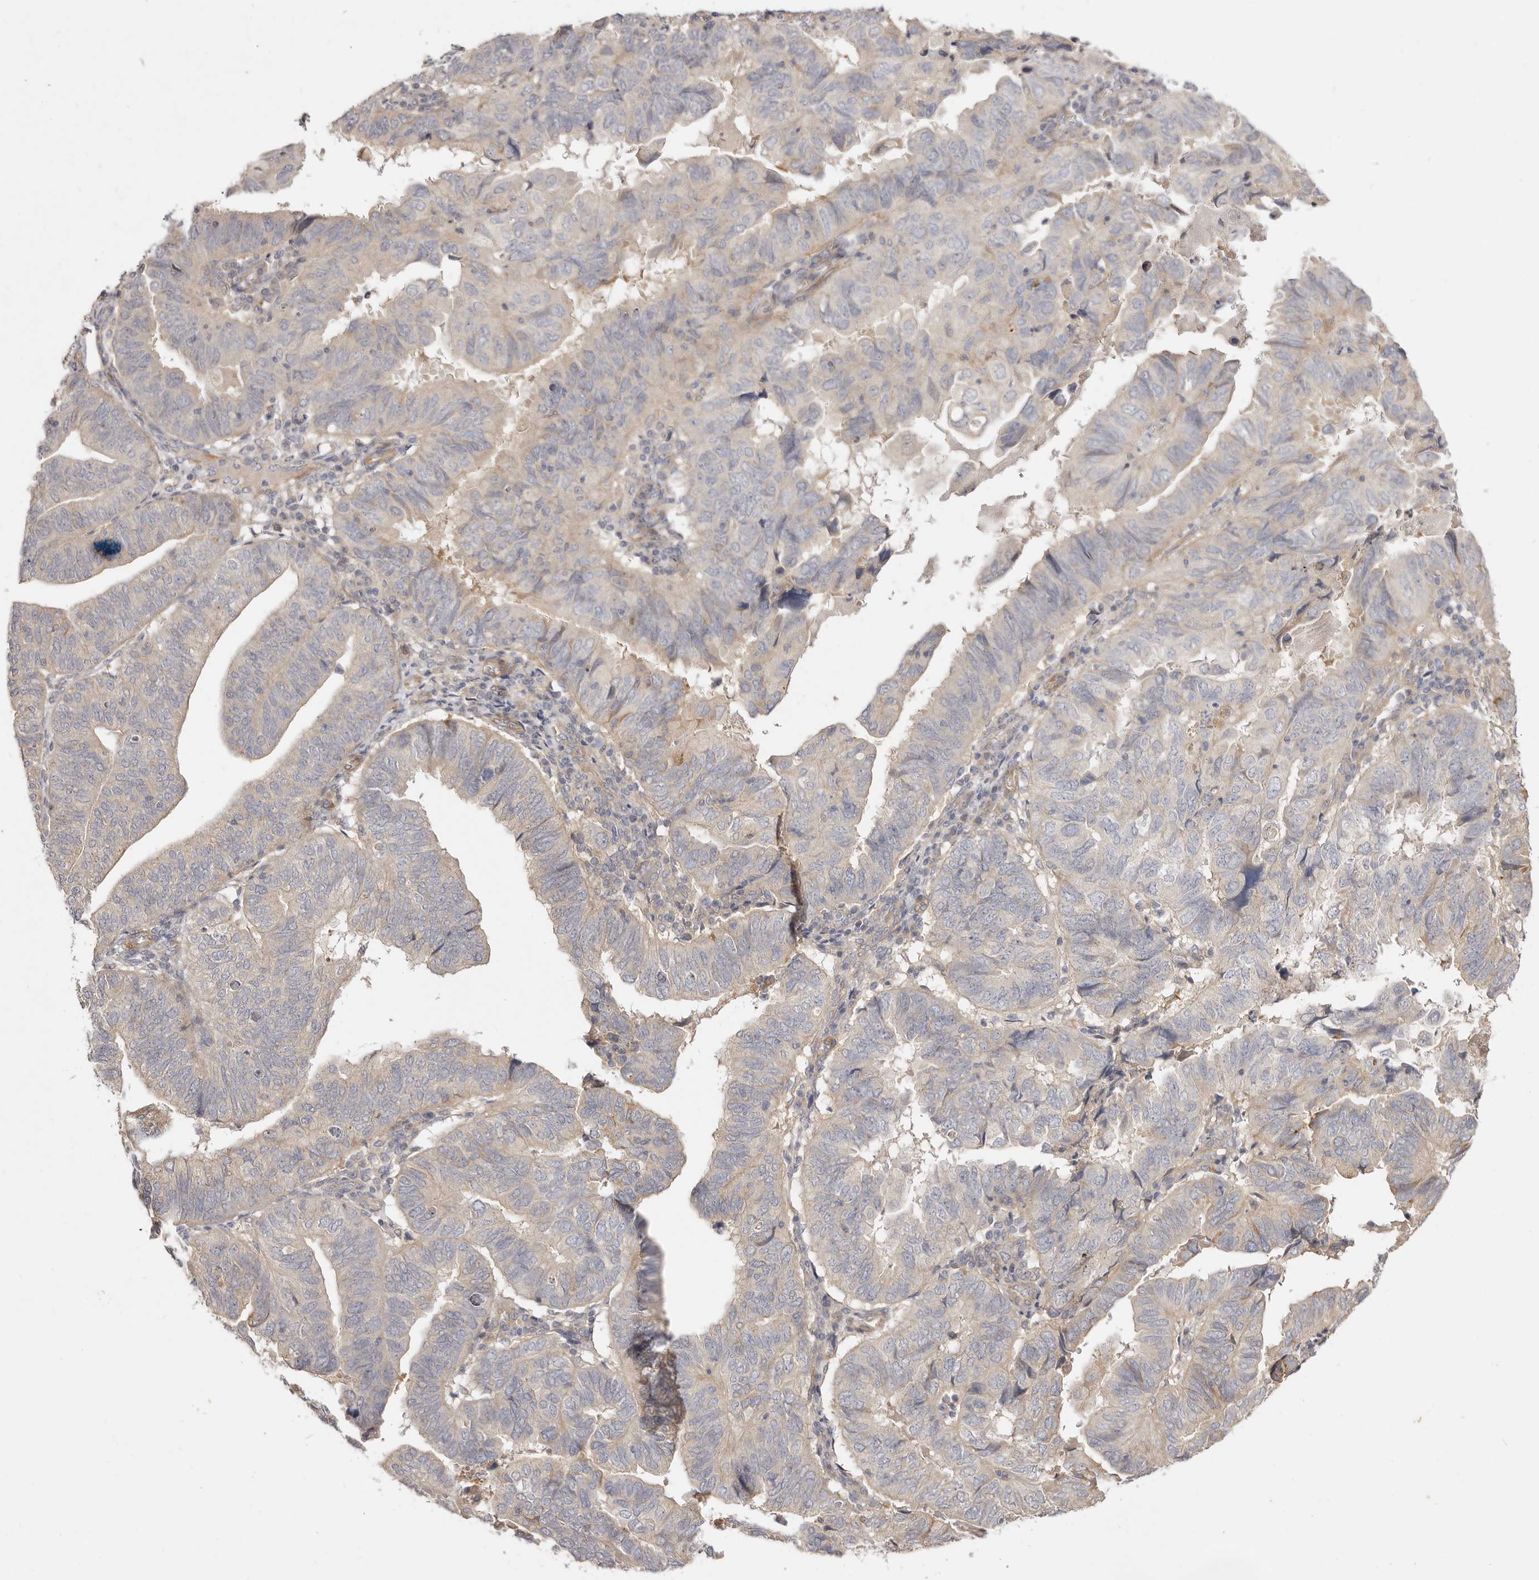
{"staining": {"intensity": "negative", "quantity": "none", "location": "none"}, "tissue": "endometrial cancer", "cell_type": "Tumor cells", "image_type": "cancer", "snomed": [{"axis": "morphology", "description": "Adenocarcinoma, NOS"}, {"axis": "topography", "description": "Uterus"}], "caption": "Immunohistochemistry (IHC) of adenocarcinoma (endometrial) exhibits no staining in tumor cells.", "gene": "ADAMTS9", "patient": {"sex": "female", "age": 77}}